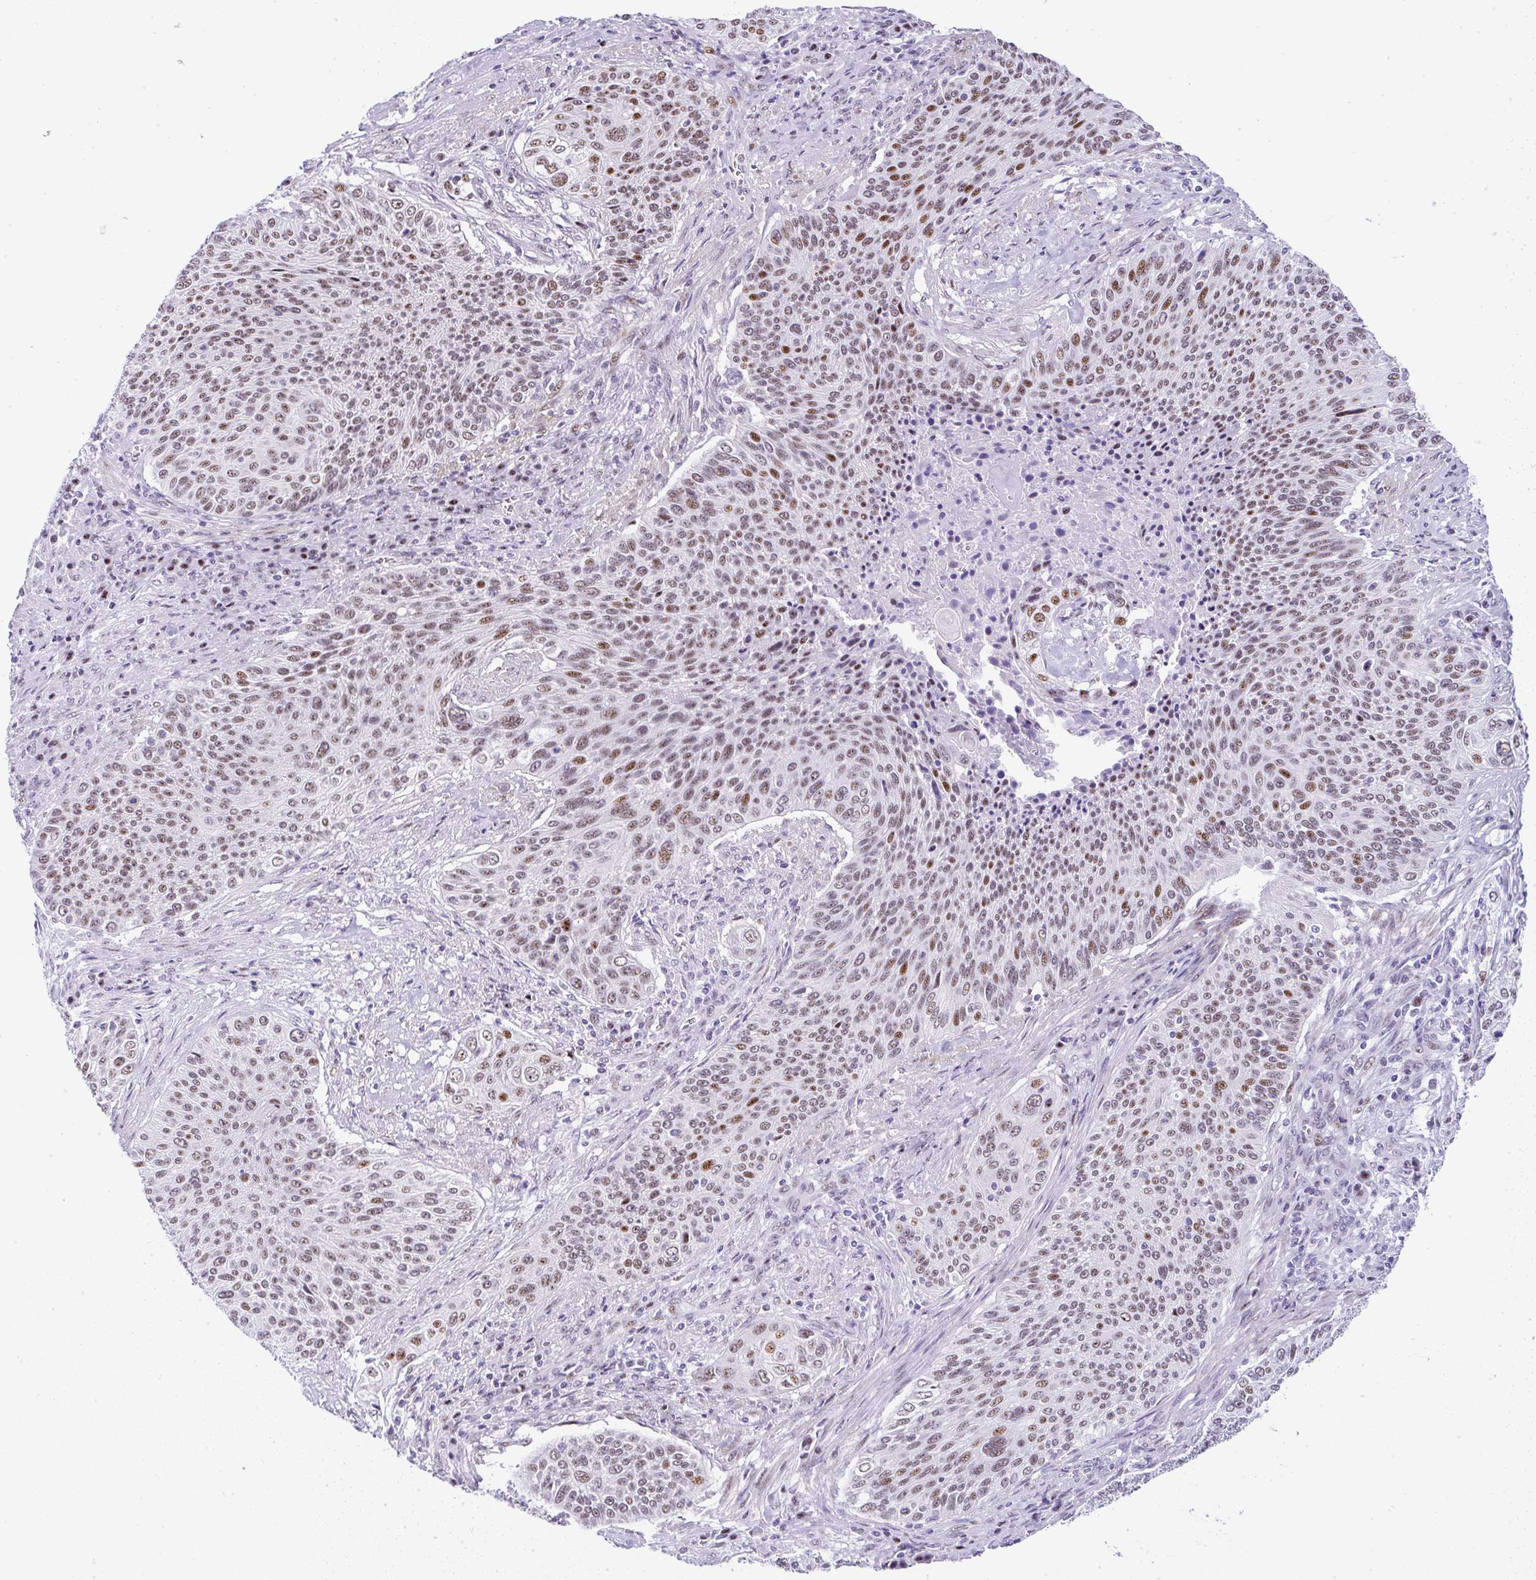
{"staining": {"intensity": "moderate", "quantity": ">75%", "location": "nuclear"}, "tissue": "cervical cancer", "cell_type": "Tumor cells", "image_type": "cancer", "snomed": [{"axis": "morphology", "description": "Squamous cell carcinoma, NOS"}, {"axis": "topography", "description": "Cervix"}], "caption": "Squamous cell carcinoma (cervical) was stained to show a protein in brown. There is medium levels of moderate nuclear expression in about >75% of tumor cells.", "gene": "NR1D2", "patient": {"sex": "female", "age": 31}}